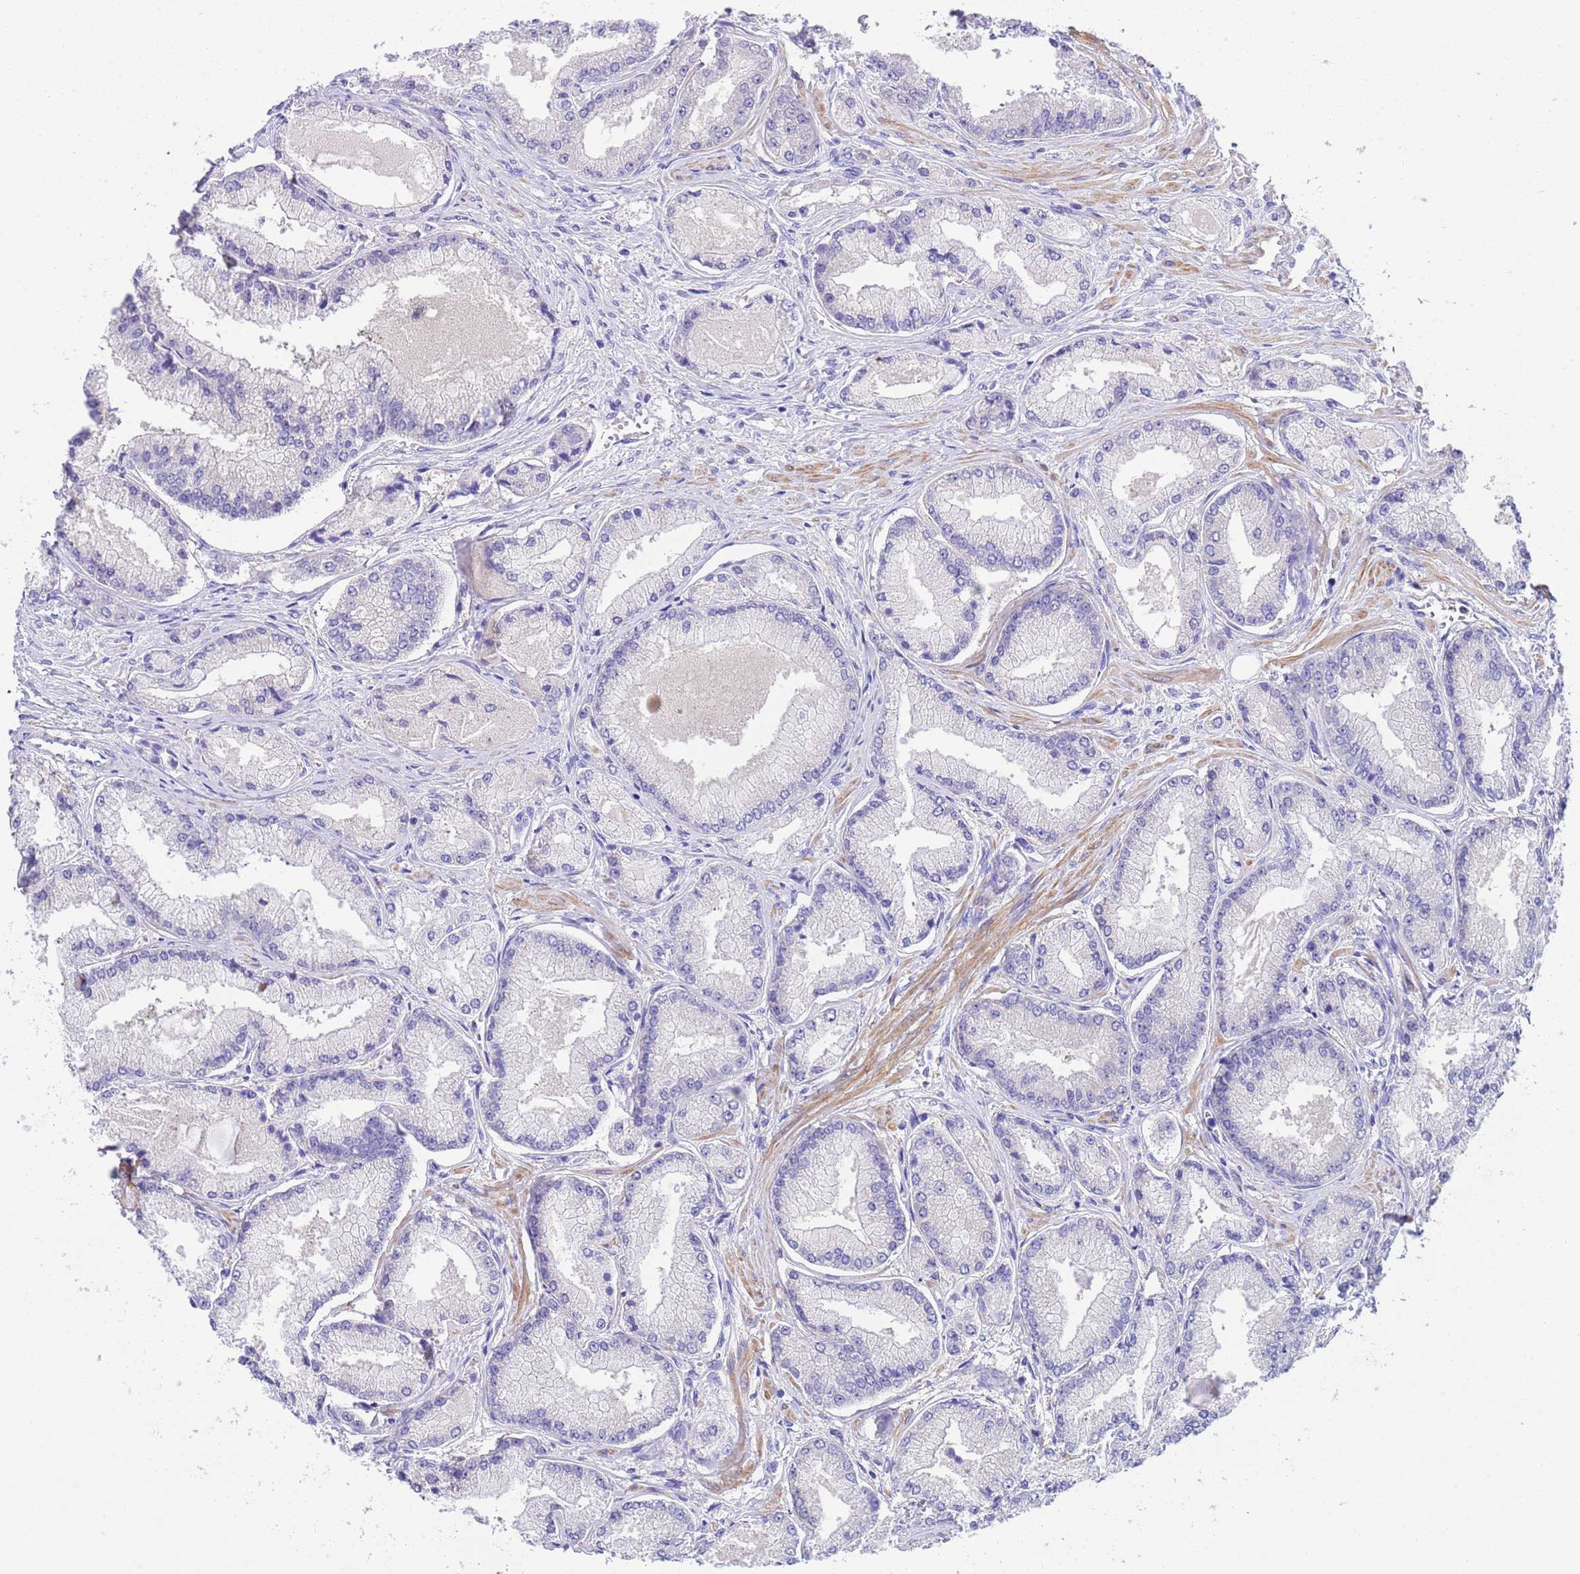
{"staining": {"intensity": "negative", "quantity": "none", "location": "none"}, "tissue": "prostate cancer", "cell_type": "Tumor cells", "image_type": "cancer", "snomed": [{"axis": "morphology", "description": "Adenocarcinoma, Low grade"}, {"axis": "topography", "description": "Prostate"}], "caption": "A high-resolution micrograph shows immunohistochemistry staining of prostate cancer, which shows no significant expression in tumor cells.", "gene": "USP38", "patient": {"sex": "male", "age": 74}}